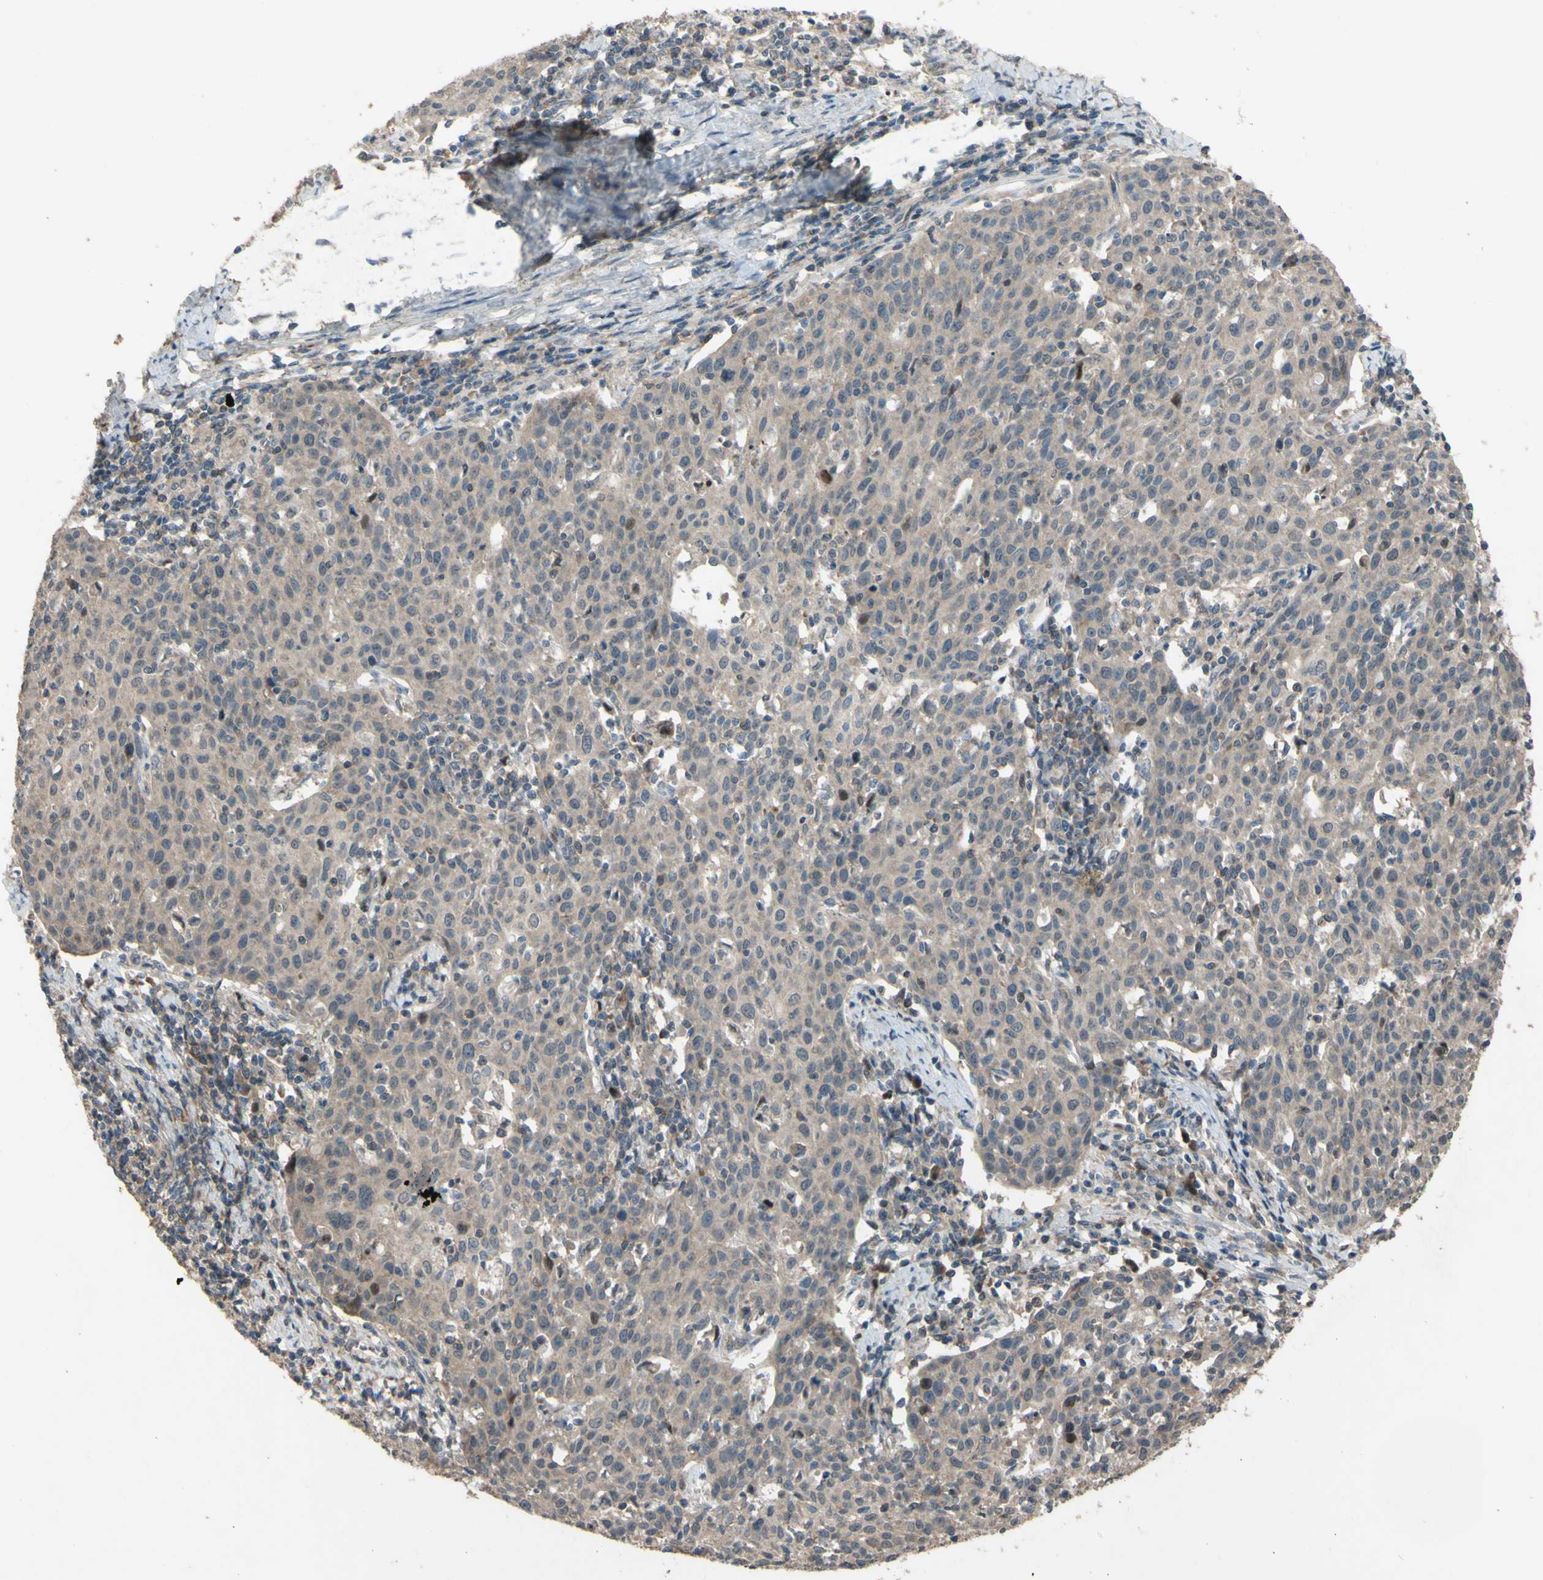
{"staining": {"intensity": "weak", "quantity": ">75%", "location": "cytoplasmic/membranous"}, "tissue": "cervical cancer", "cell_type": "Tumor cells", "image_type": "cancer", "snomed": [{"axis": "morphology", "description": "Squamous cell carcinoma, NOS"}, {"axis": "topography", "description": "Cervix"}], "caption": "The immunohistochemical stain highlights weak cytoplasmic/membranous staining in tumor cells of squamous cell carcinoma (cervical) tissue.", "gene": "SHROOM4", "patient": {"sex": "female", "age": 38}}